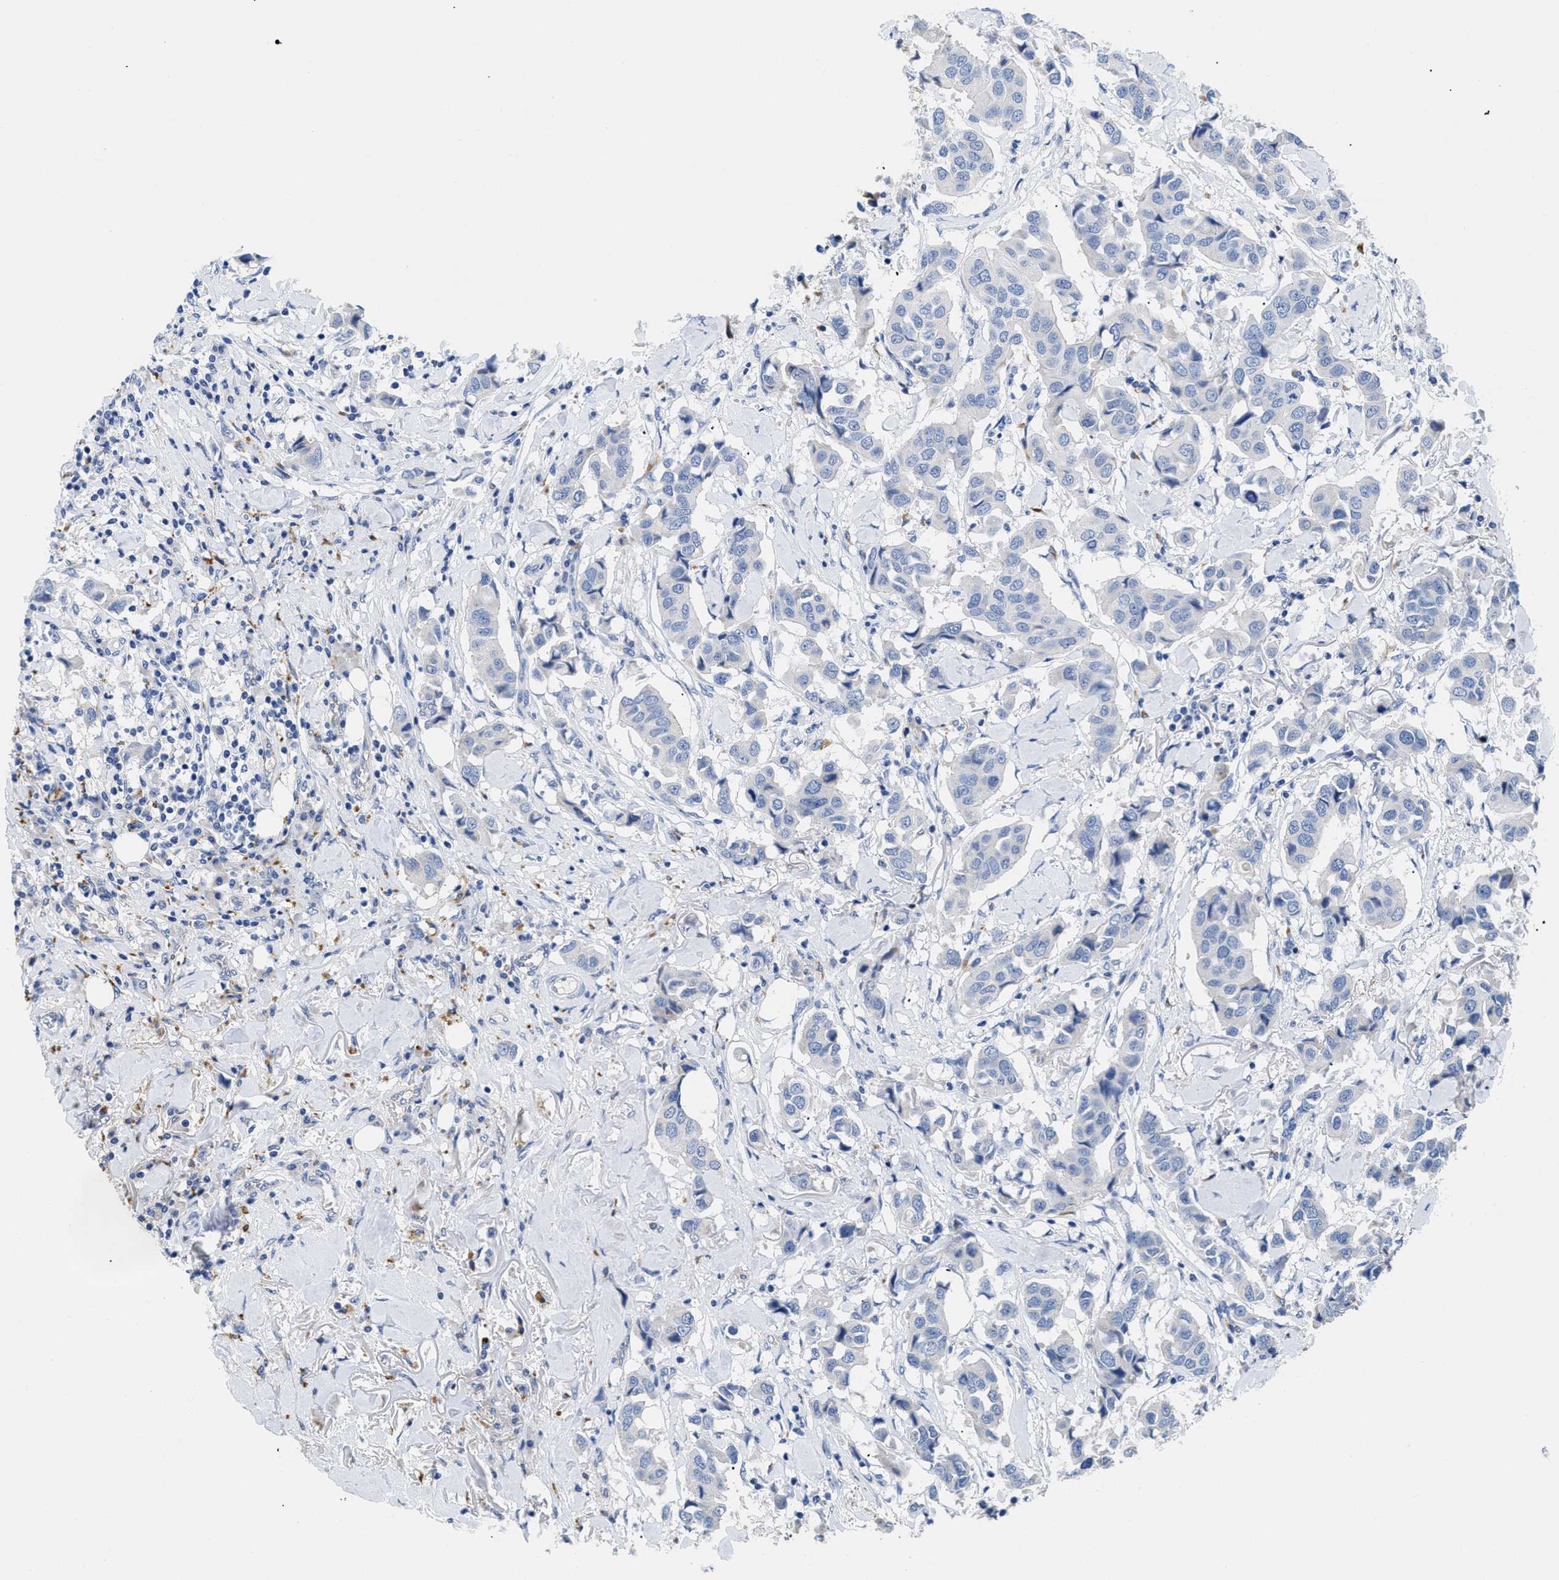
{"staining": {"intensity": "negative", "quantity": "none", "location": "none"}, "tissue": "breast cancer", "cell_type": "Tumor cells", "image_type": "cancer", "snomed": [{"axis": "morphology", "description": "Duct carcinoma"}, {"axis": "topography", "description": "Breast"}], "caption": "DAB (3,3'-diaminobenzidine) immunohistochemical staining of human breast intraductal carcinoma shows no significant positivity in tumor cells. Brightfield microscopy of immunohistochemistry (IHC) stained with DAB (3,3'-diaminobenzidine) (brown) and hematoxylin (blue), captured at high magnification.", "gene": "APOBEC2", "patient": {"sex": "female", "age": 80}}